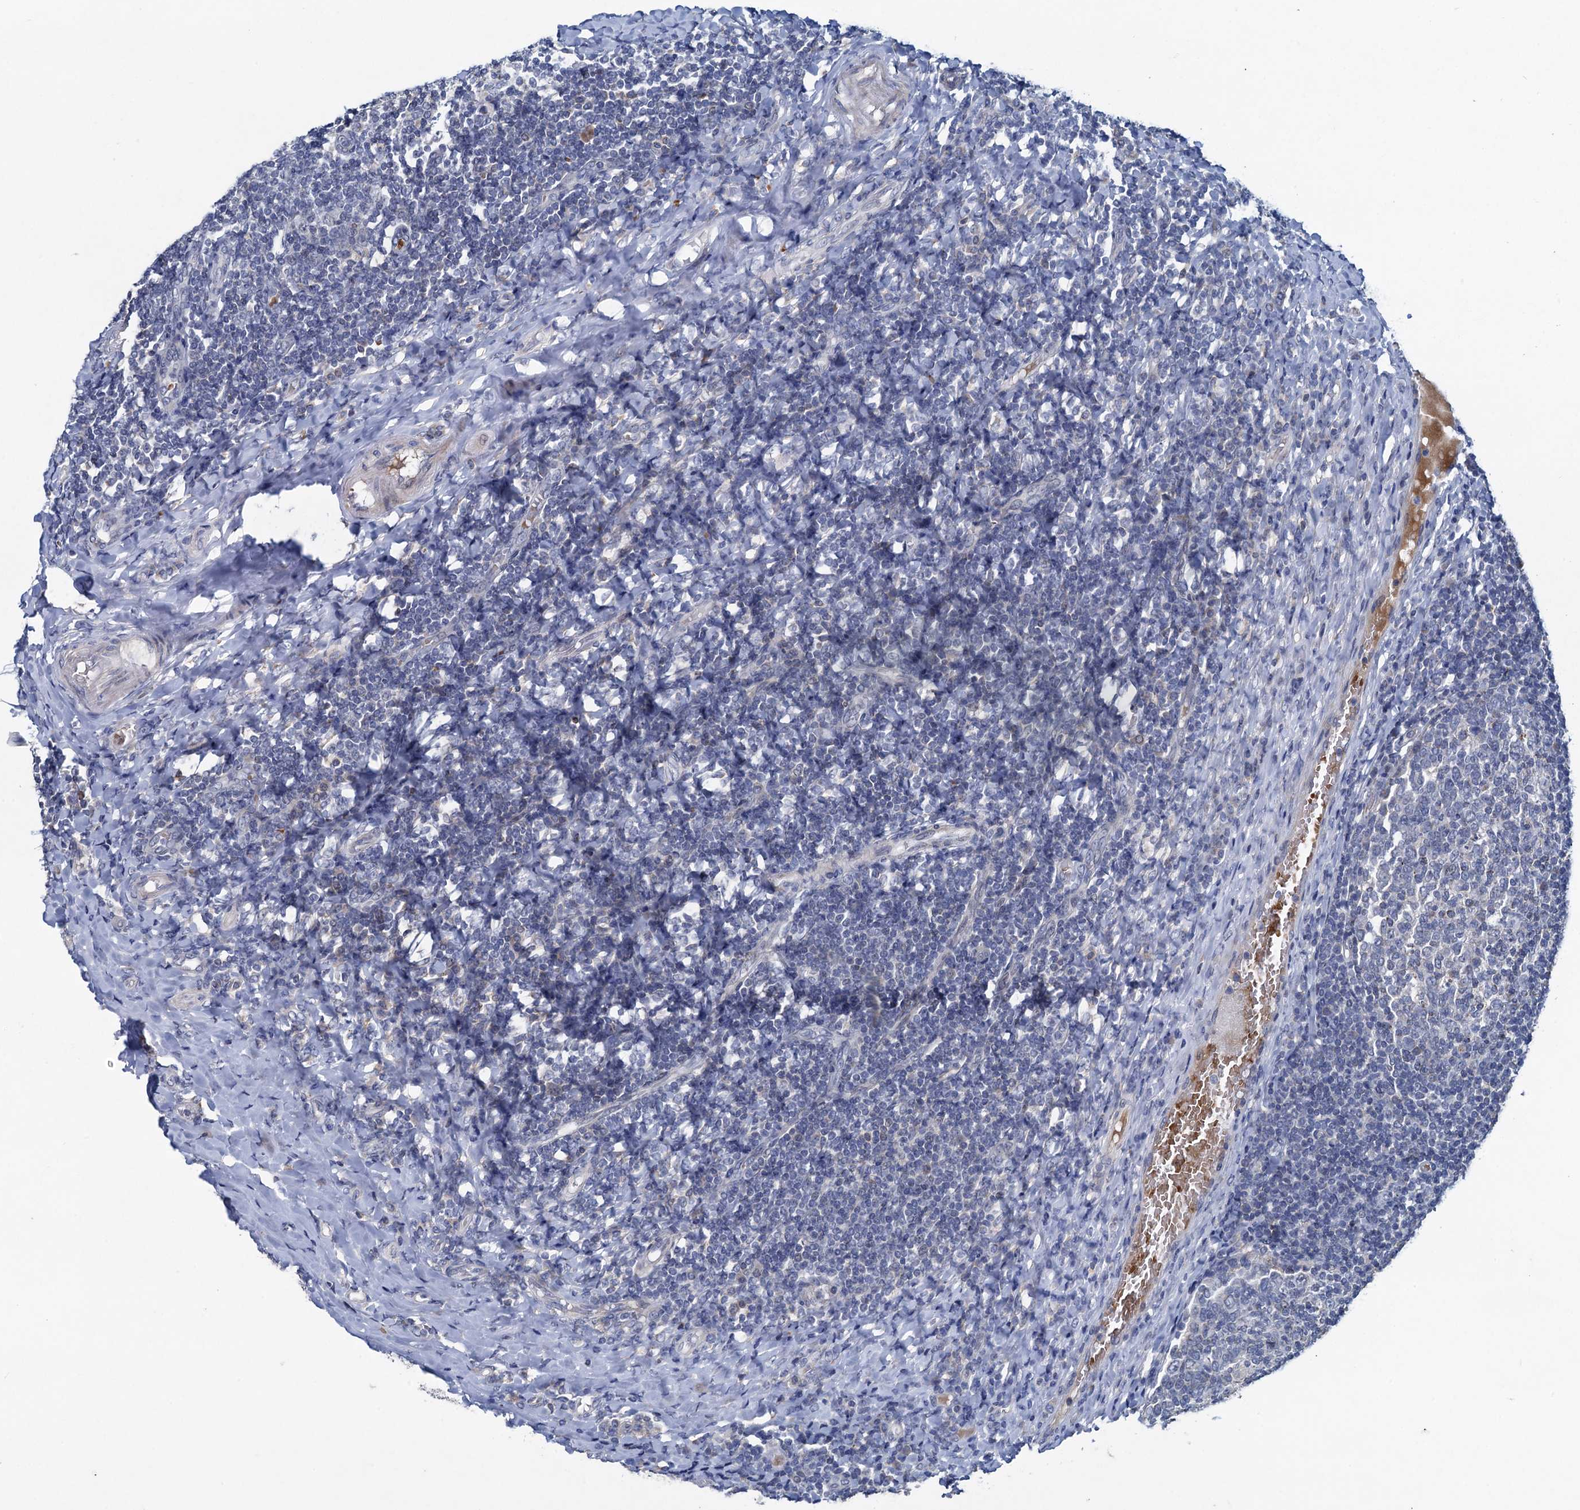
{"staining": {"intensity": "negative", "quantity": "none", "location": "none"}, "tissue": "tonsil", "cell_type": "Germinal center cells", "image_type": "normal", "snomed": [{"axis": "morphology", "description": "Normal tissue, NOS"}, {"axis": "topography", "description": "Tonsil"}], "caption": "The immunohistochemistry (IHC) histopathology image has no significant expression in germinal center cells of tonsil.", "gene": "ATOSA", "patient": {"sex": "female", "age": 19}}